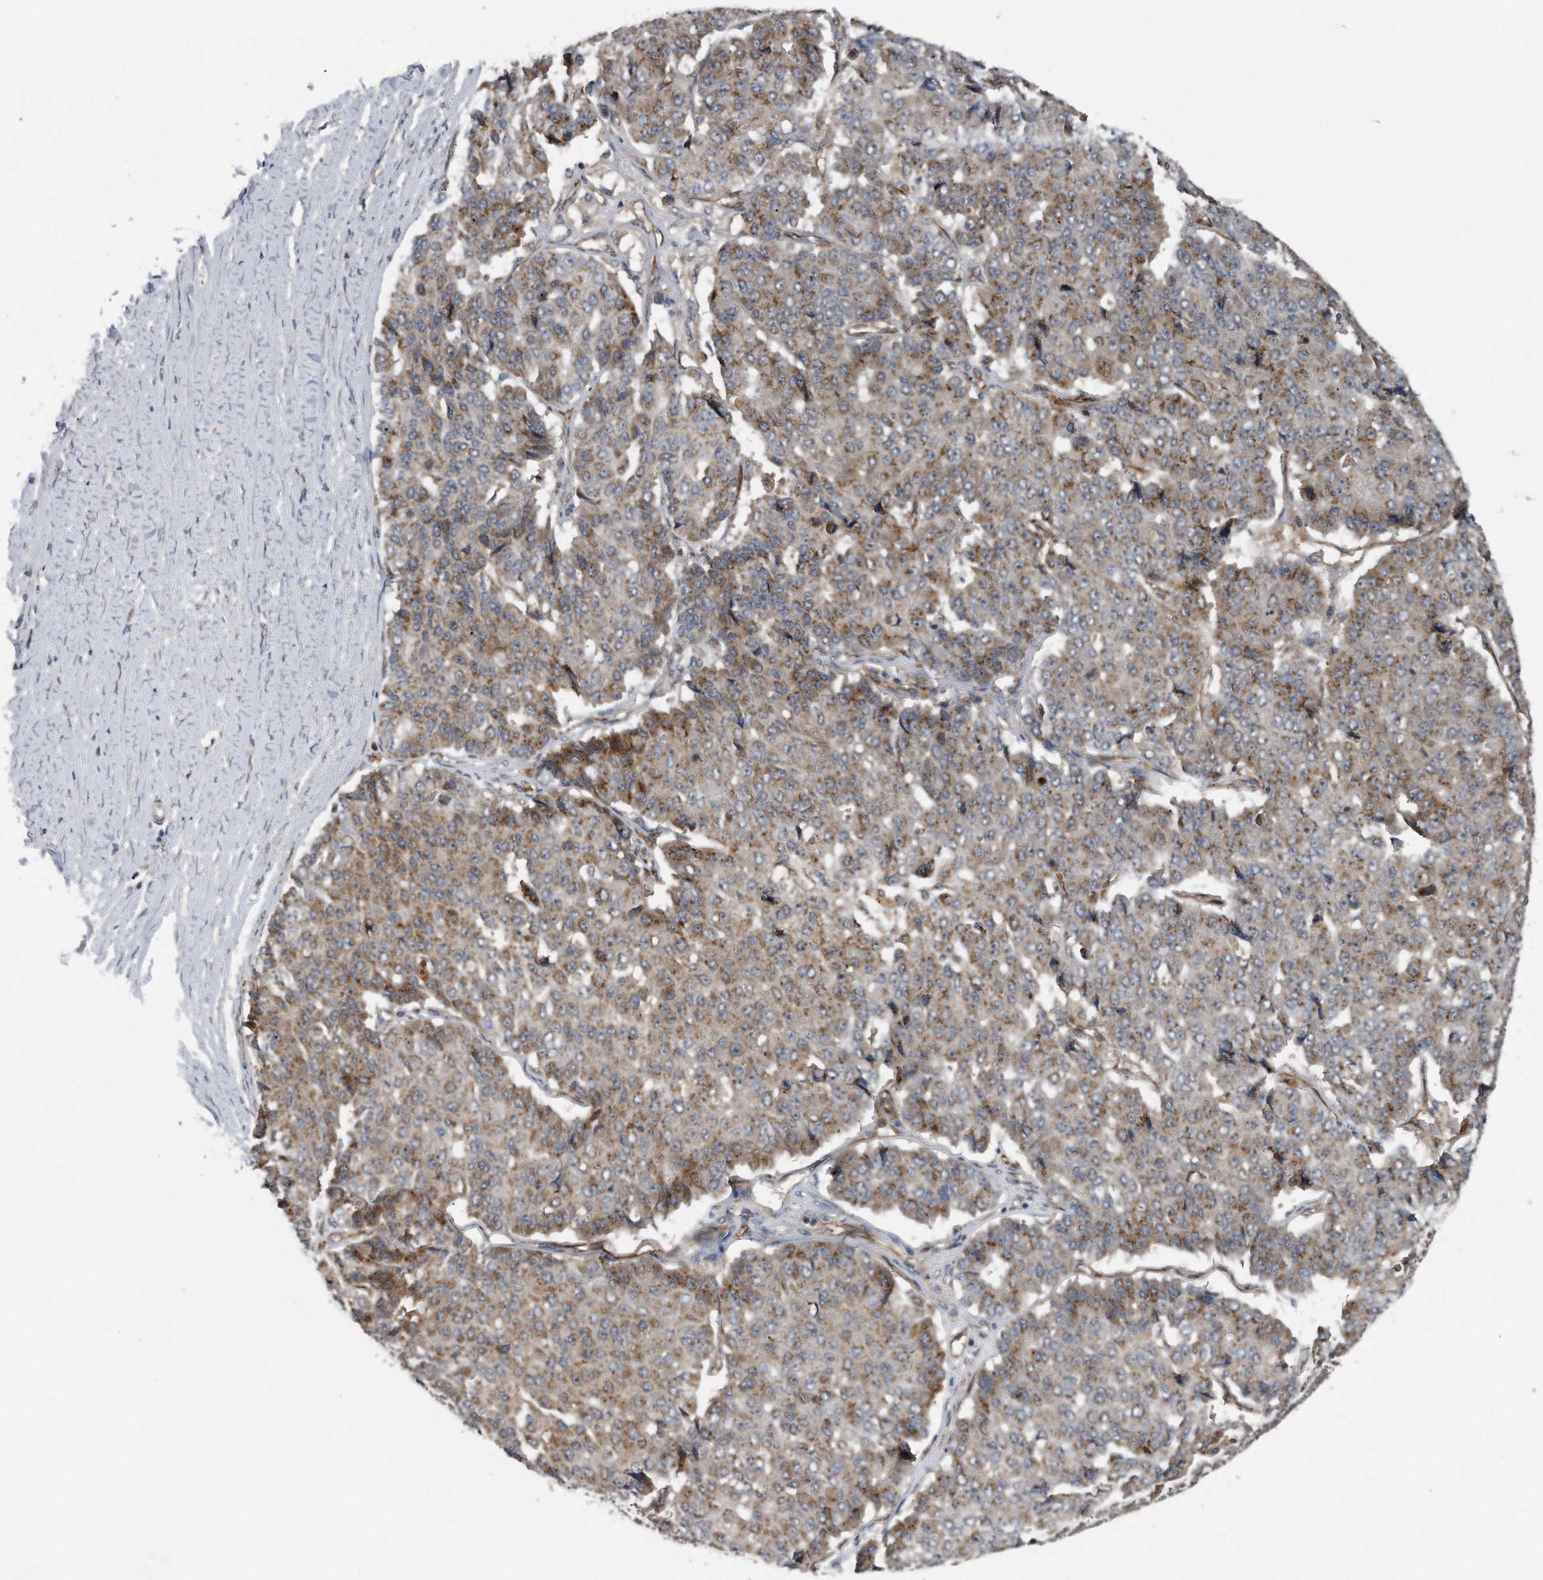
{"staining": {"intensity": "moderate", "quantity": ">75%", "location": "cytoplasmic/membranous"}, "tissue": "pancreatic cancer", "cell_type": "Tumor cells", "image_type": "cancer", "snomed": [{"axis": "morphology", "description": "Adenocarcinoma, NOS"}, {"axis": "topography", "description": "Pancreas"}], "caption": "Immunohistochemistry (IHC) (DAB) staining of human pancreatic cancer (adenocarcinoma) reveals moderate cytoplasmic/membranous protein staining in approximately >75% of tumor cells.", "gene": "LYRM4", "patient": {"sex": "male", "age": 50}}